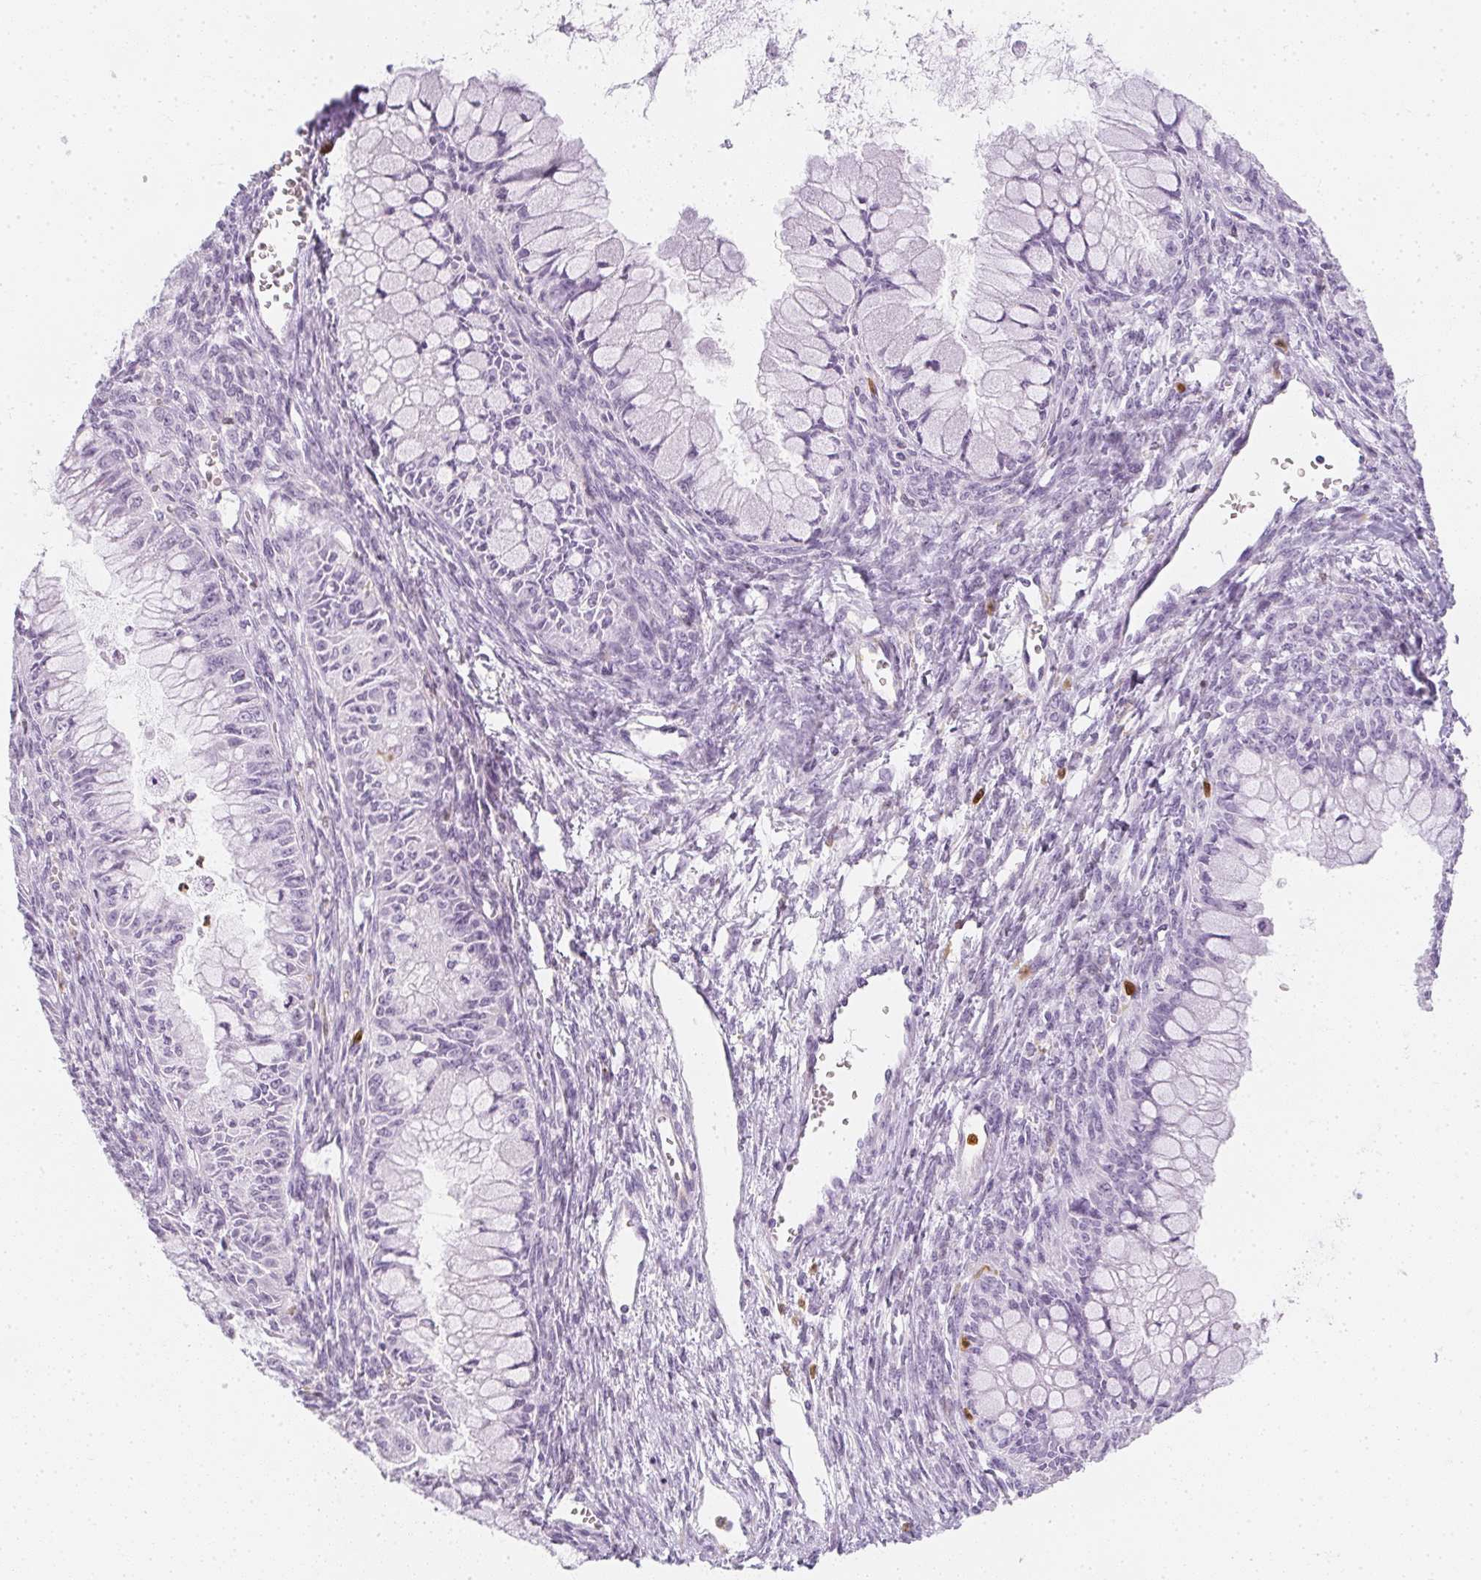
{"staining": {"intensity": "negative", "quantity": "none", "location": "none"}, "tissue": "ovarian cancer", "cell_type": "Tumor cells", "image_type": "cancer", "snomed": [{"axis": "morphology", "description": "Cystadenocarcinoma, mucinous, NOS"}, {"axis": "topography", "description": "Ovary"}], "caption": "Micrograph shows no significant protein expression in tumor cells of mucinous cystadenocarcinoma (ovarian).", "gene": "HK3", "patient": {"sex": "female", "age": 34}}